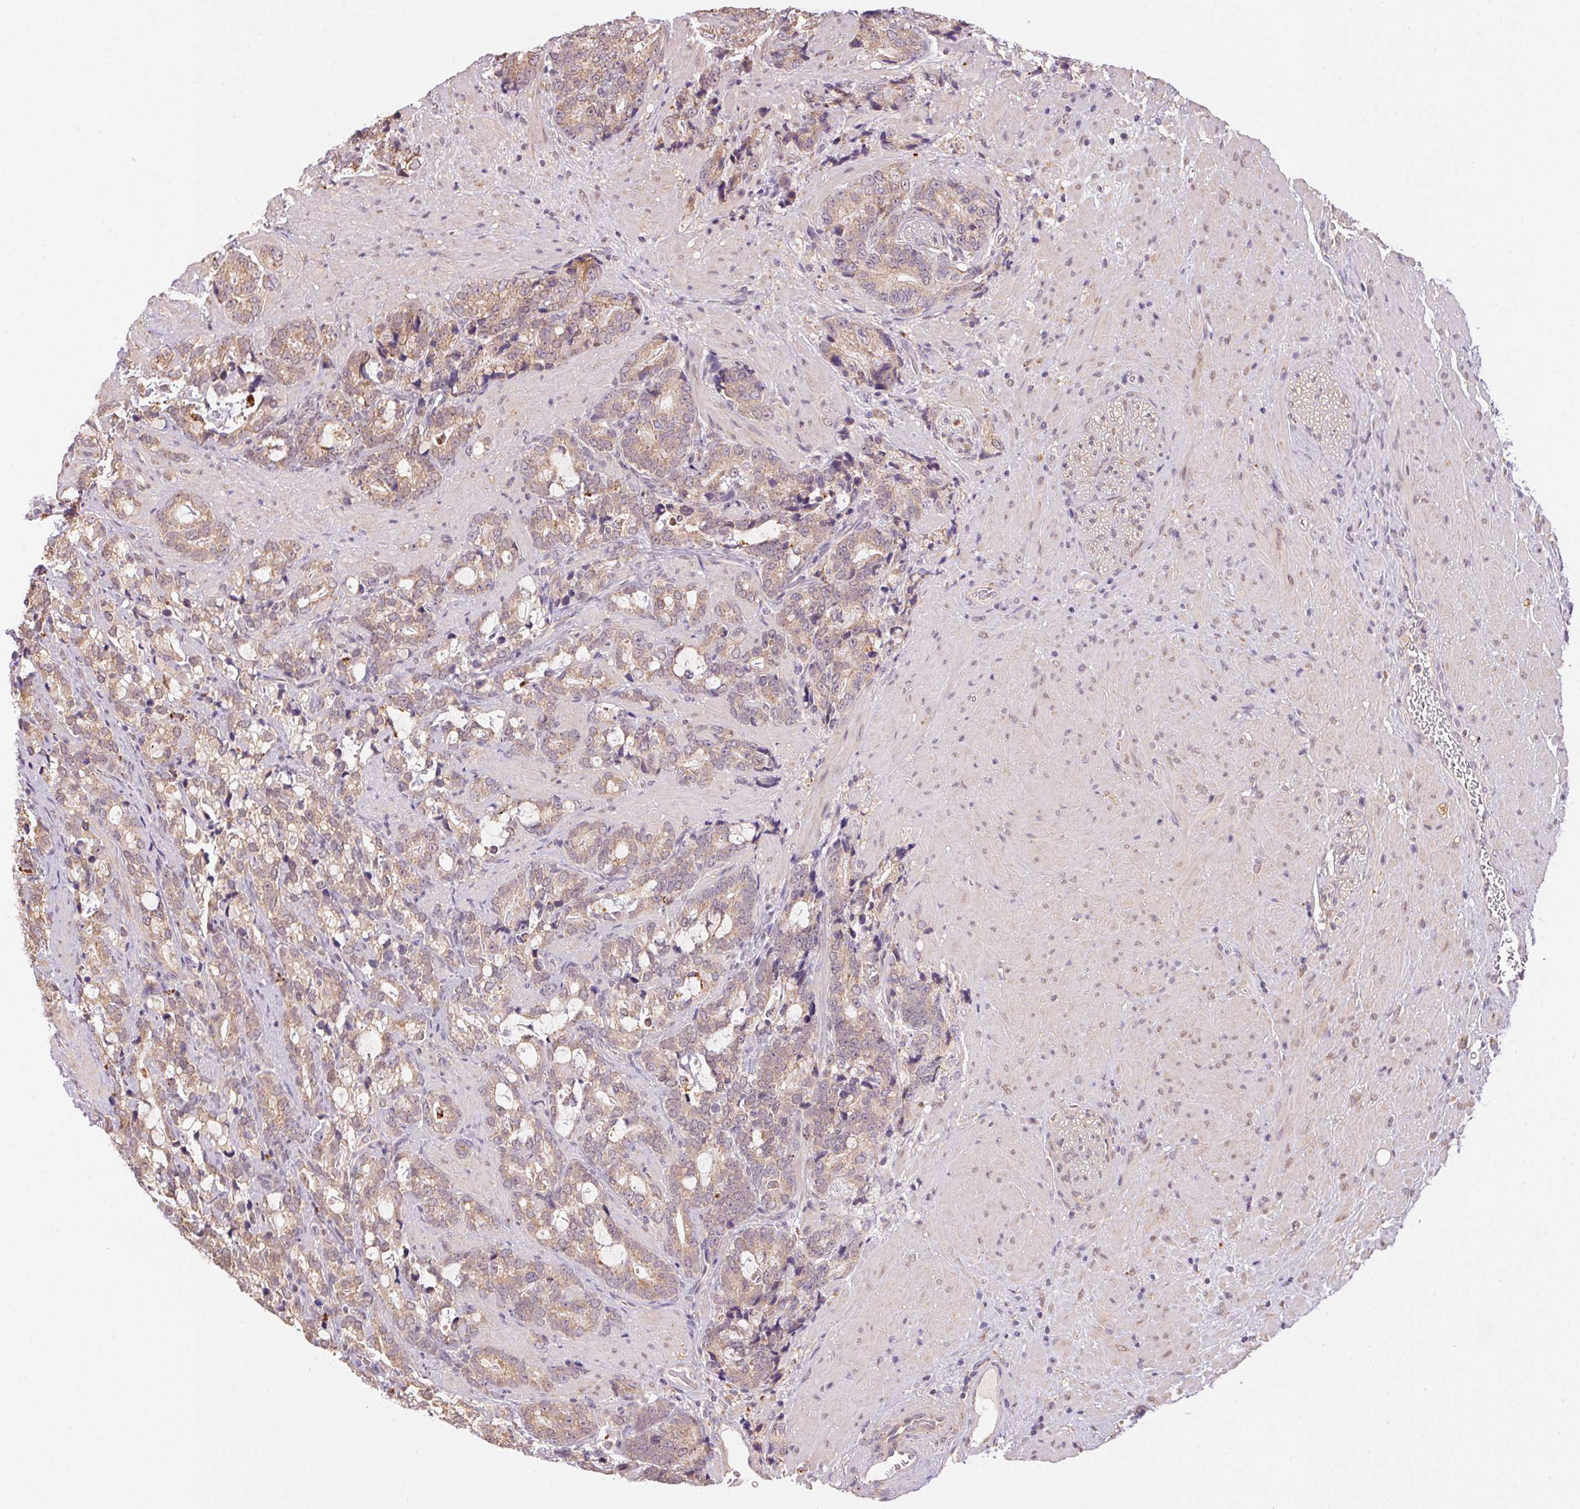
{"staining": {"intensity": "weak", "quantity": ">75%", "location": "cytoplasmic/membranous"}, "tissue": "prostate cancer", "cell_type": "Tumor cells", "image_type": "cancer", "snomed": [{"axis": "morphology", "description": "Adenocarcinoma, High grade"}, {"axis": "topography", "description": "Prostate"}], "caption": "A histopathology image of high-grade adenocarcinoma (prostate) stained for a protein demonstrates weak cytoplasmic/membranous brown staining in tumor cells.", "gene": "ADH5", "patient": {"sex": "male", "age": 74}}